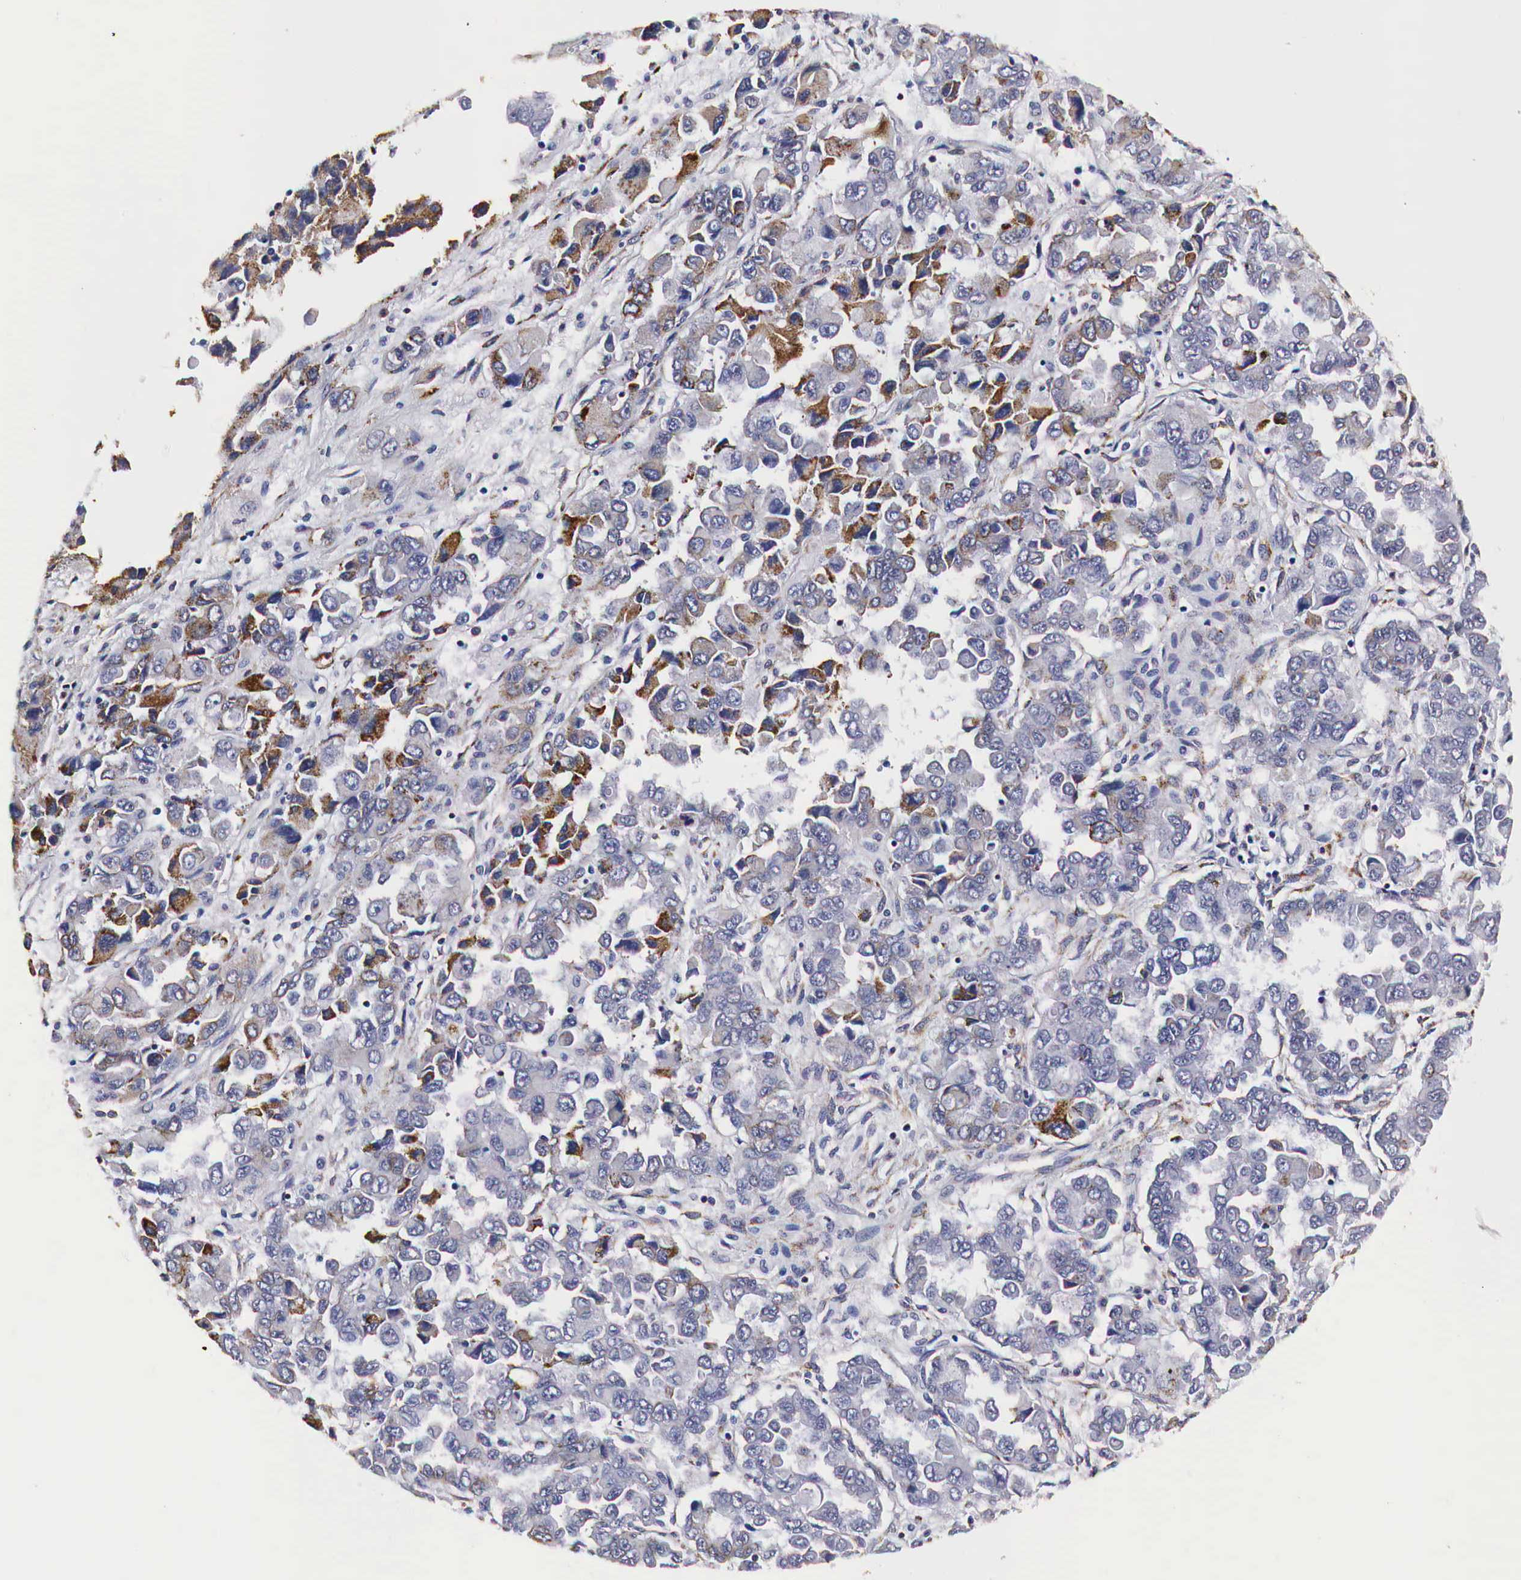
{"staining": {"intensity": "moderate", "quantity": "<25%", "location": "cytoplasmic/membranous"}, "tissue": "ovarian cancer", "cell_type": "Tumor cells", "image_type": "cancer", "snomed": [{"axis": "morphology", "description": "Cystadenocarcinoma, serous, NOS"}, {"axis": "topography", "description": "Ovary"}], "caption": "Immunohistochemistry (IHC) (DAB) staining of ovarian serous cystadenocarcinoma displays moderate cytoplasmic/membranous protein staining in approximately <25% of tumor cells.", "gene": "CKAP4", "patient": {"sex": "female", "age": 84}}